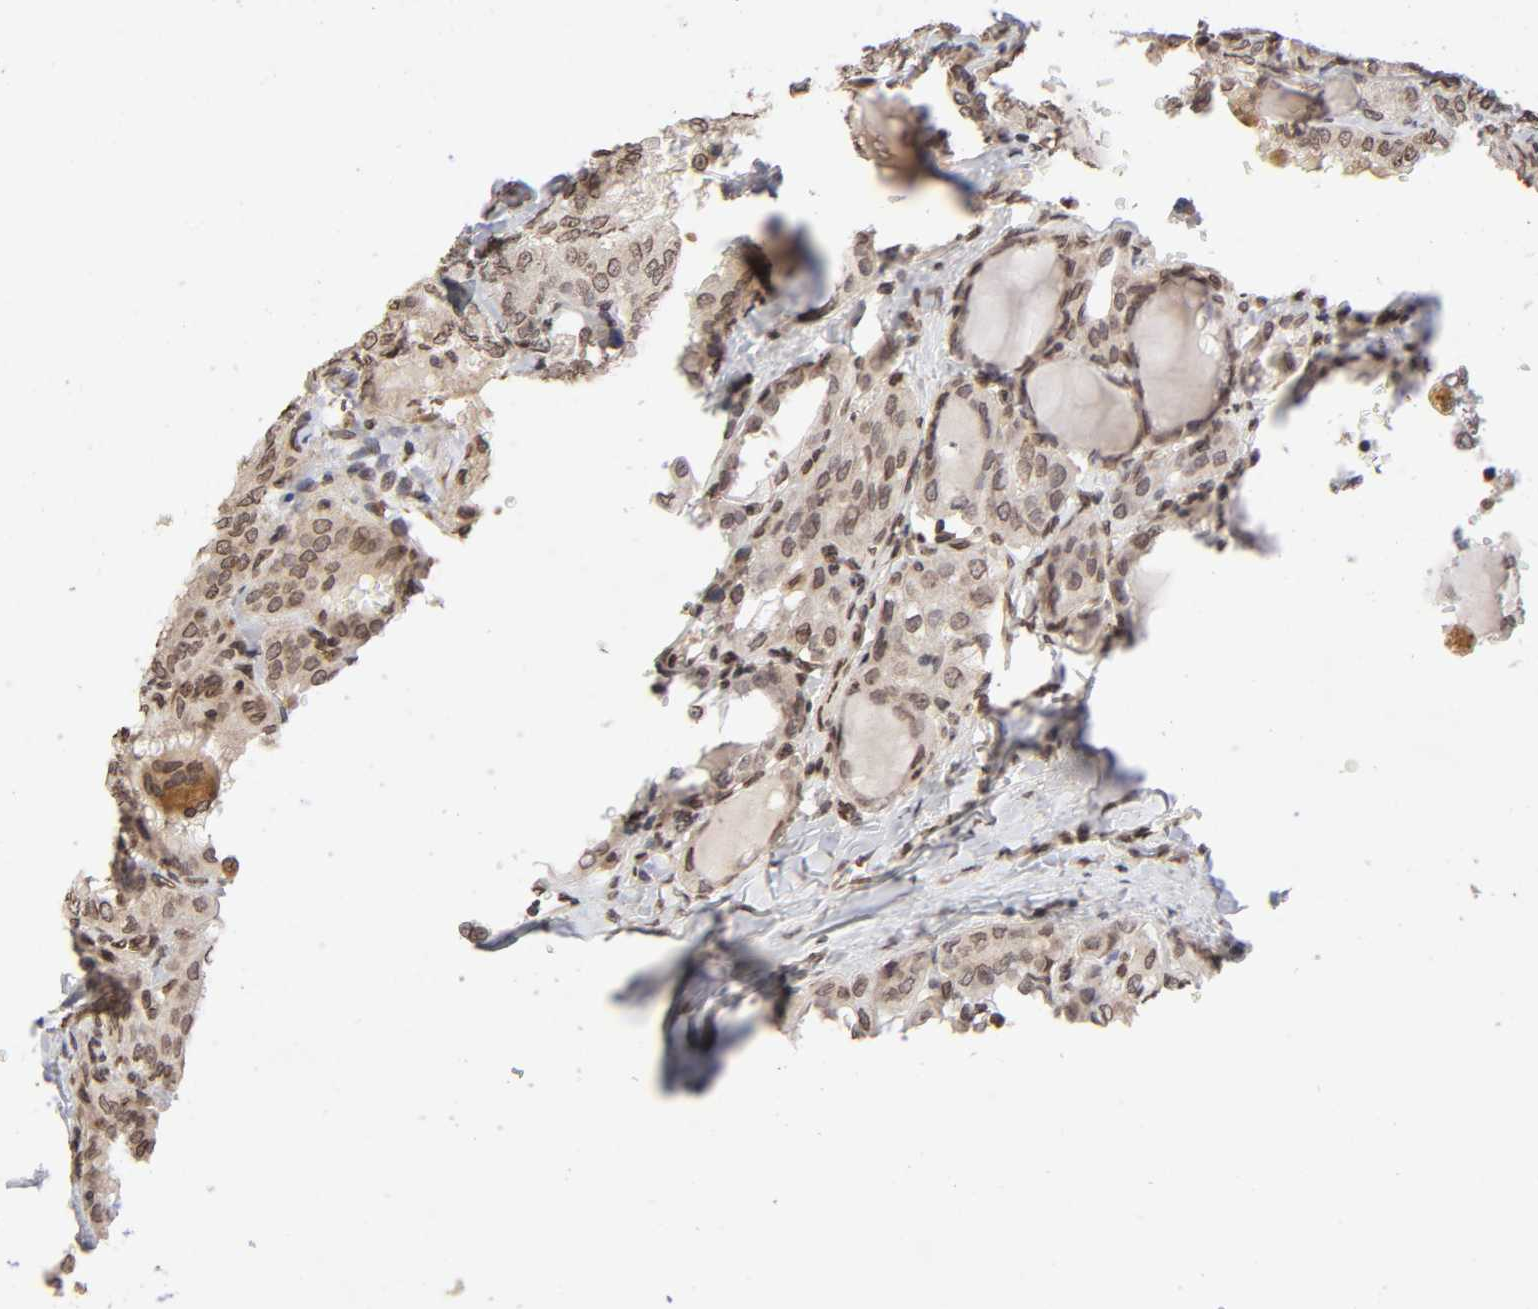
{"staining": {"intensity": "weak", "quantity": ">75%", "location": "cytoplasmic/membranous,nuclear"}, "tissue": "thyroid cancer", "cell_type": "Tumor cells", "image_type": "cancer", "snomed": [{"axis": "morphology", "description": "Papillary adenocarcinoma, NOS"}, {"axis": "topography", "description": "Thyroid gland"}], "caption": "Human thyroid papillary adenocarcinoma stained with a protein marker demonstrates weak staining in tumor cells.", "gene": "MLLT6", "patient": {"sex": "male", "age": 20}}